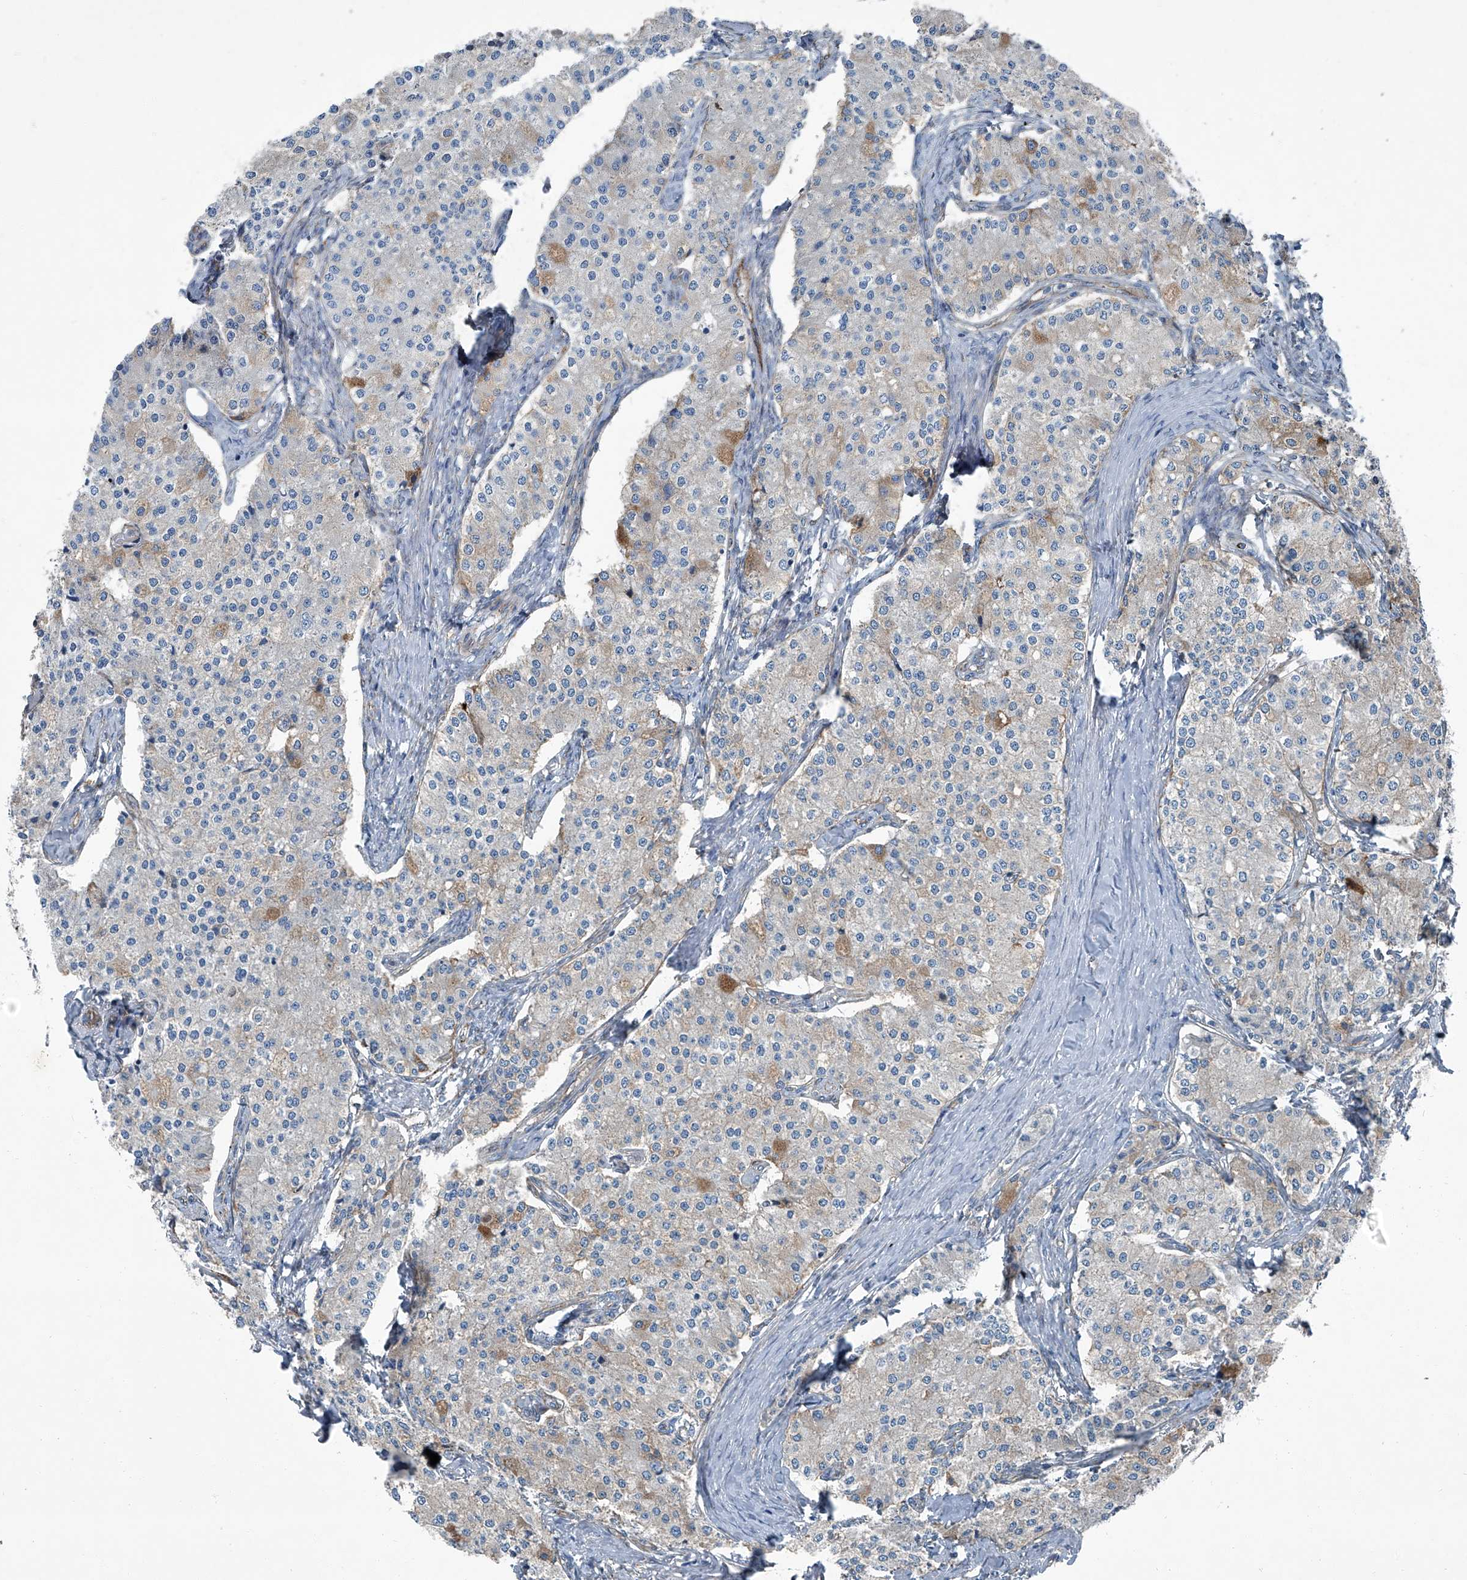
{"staining": {"intensity": "weak", "quantity": "25%-75%", "location": "cytoplasmic/membranous"}, "tissue": "carcinoid", "cell_type": "Tumor cells", "image_type": "cancer", "snomed": [{"axis": "morphology", "description": "Carcinoid, malignant, NOS"}, {"axis": "topography", "description": "Colon"}], "caption": "Carcinoid stained for a protein displays weak cytoplasmic/membranous positivity in tumor cells.", "gene": "SENP2", "patient": {"sex": "female", "age": 52}}